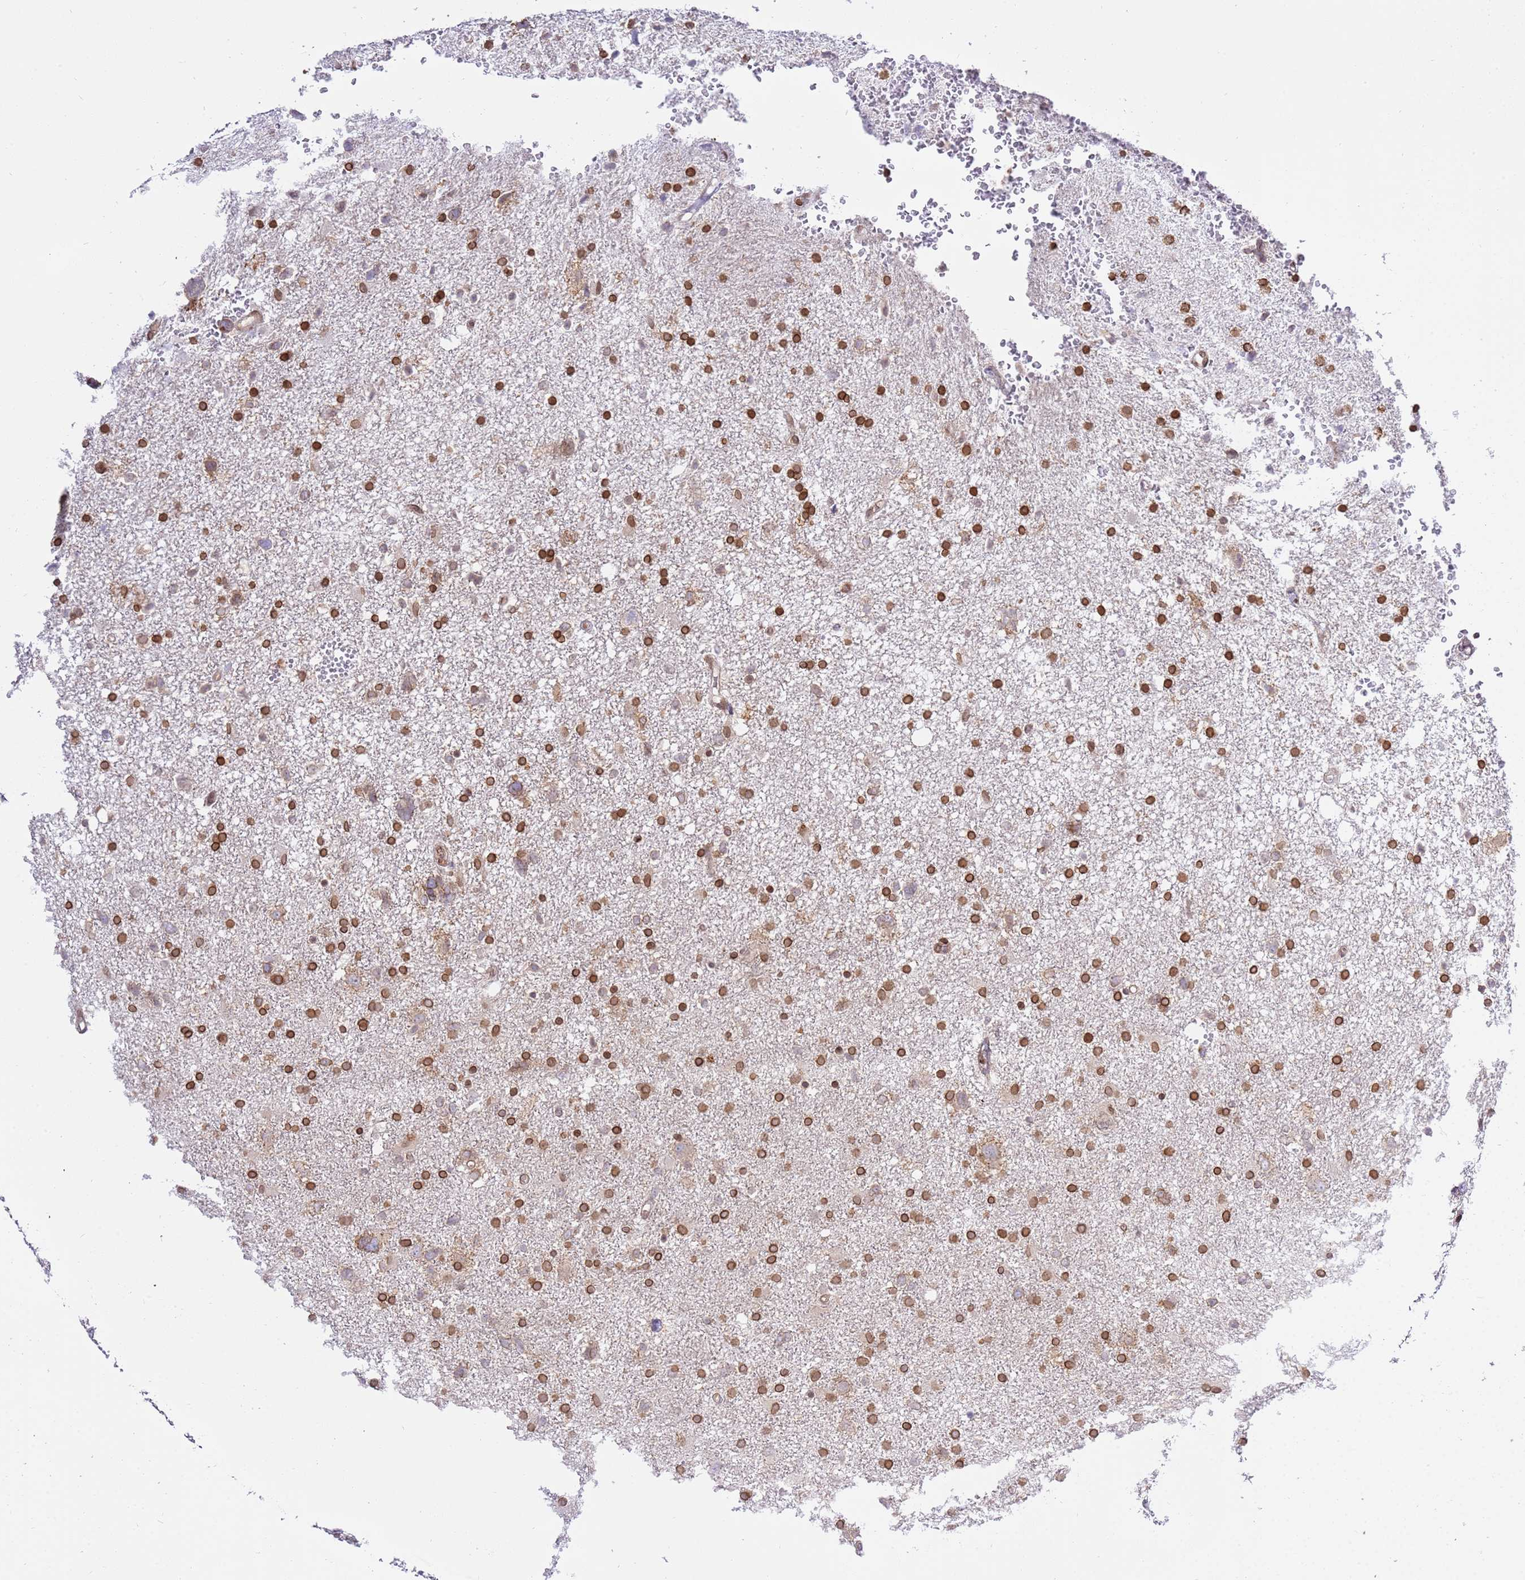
{"staining": {"intensity": "strong", "quantity": ">75%", "location": "cytoplasmic/membranous,nuclear"}, "tissue": "glioma", "cell_type": "Tumor cells", "image_type": "cancer", "snomed": [{"axis": "morphology", "description": "Glioma, malignant, High grade"}, {"axis": "topography", "description": "Brain"}], "caption": "Protein expression analysis of glioma exhibits strong cytoplasmic/membranous and nuclear expression in about >75% of tumor cells.", "gene": "TRIM37", "patient": {"sex": "male", "age": 61}}